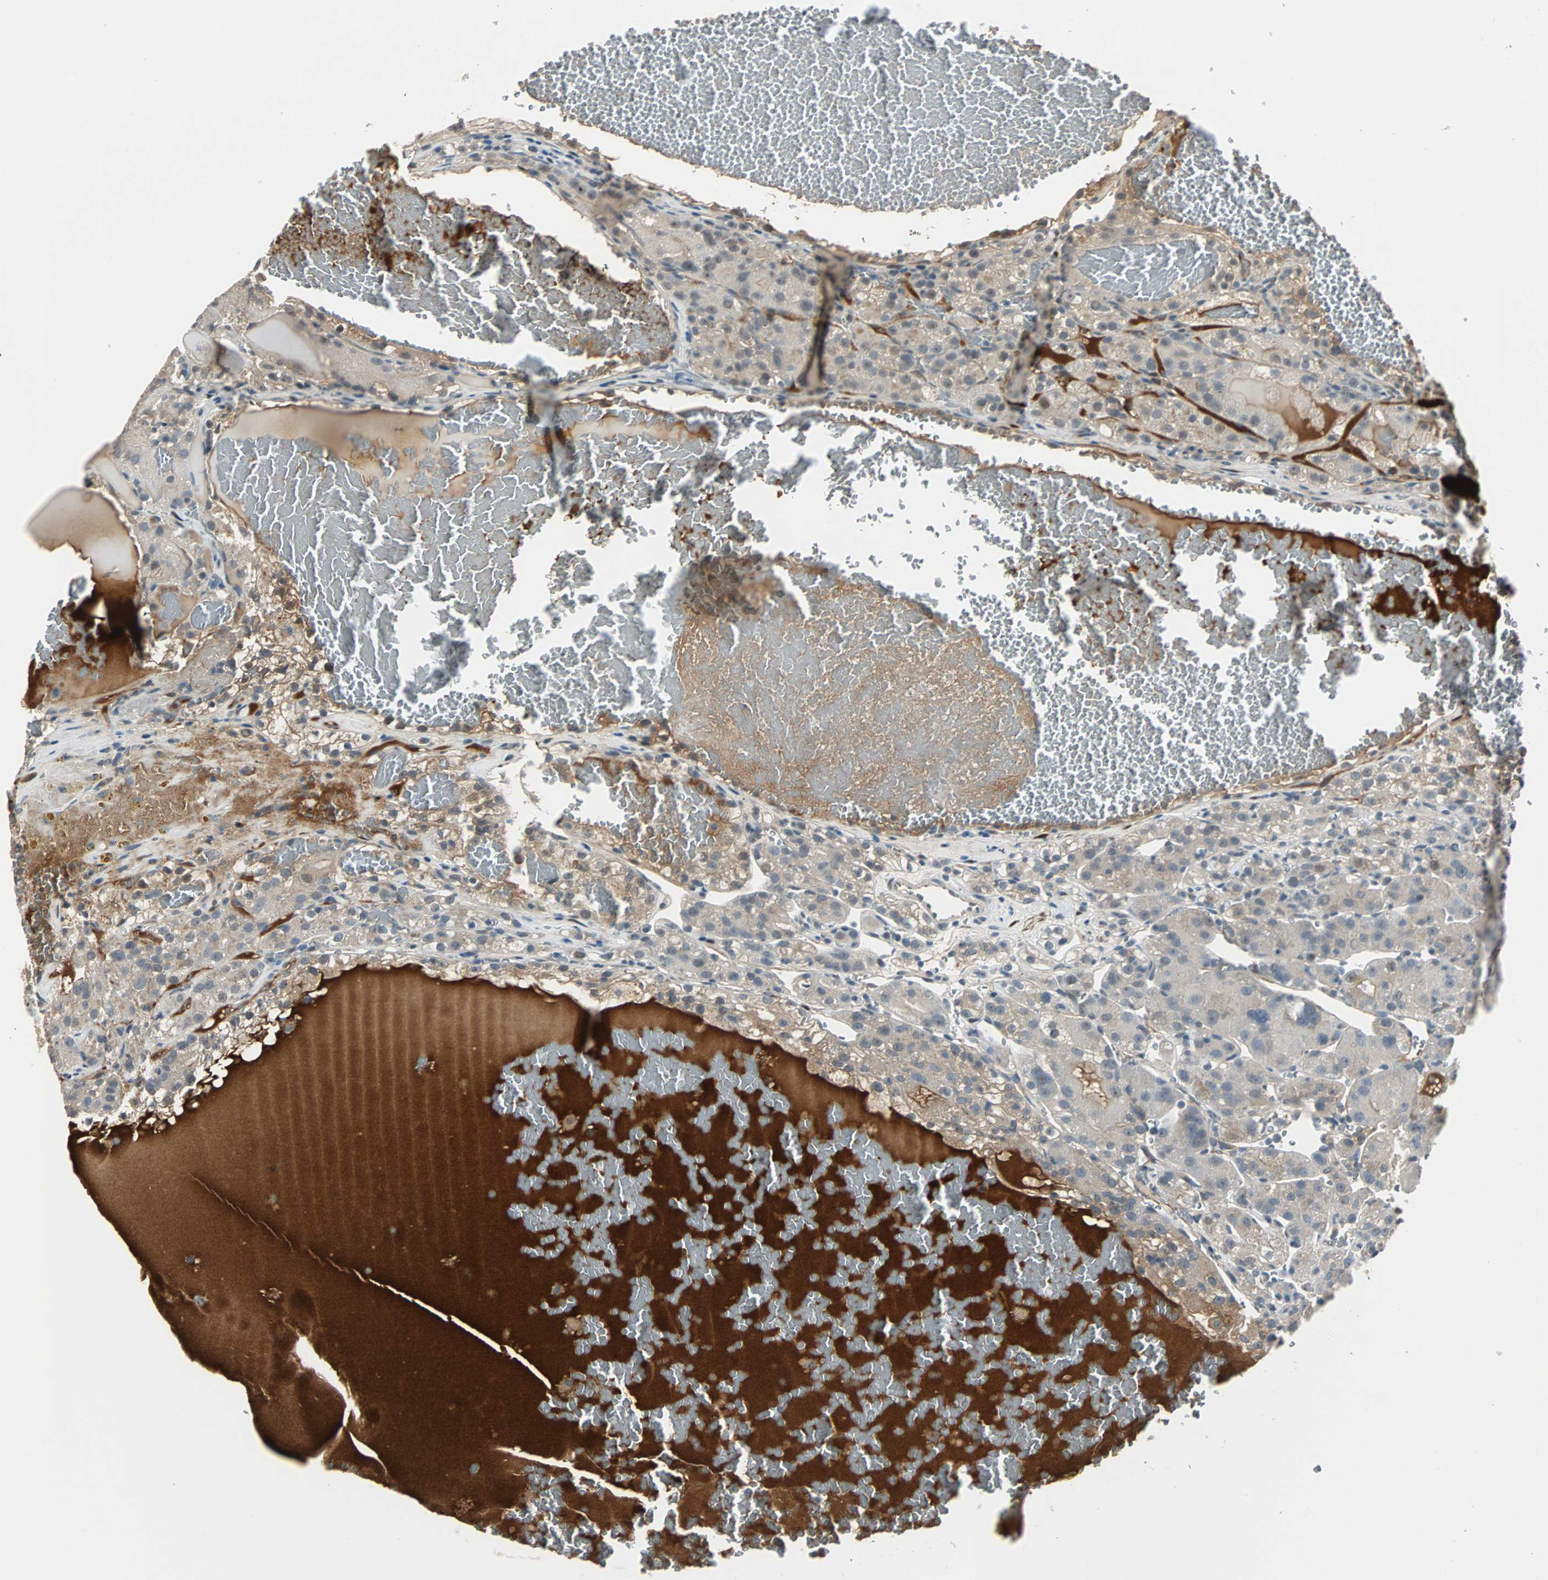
{"staining": {"intensity": "weak", "quantity": "25%-75%", "location": "cytoplasmic/membranous,nuclear"}, "tissue": "renal cancer", "cell_type": "Tumor cells", "image_type": "cancer", "snomed": [{"axis": "morphology", "description": "Normal tissue, NOS"}, {"axis": "morphology", "description": "Adenocarcinoma, NOS"}, {"axis": "topography", "description": "Kidney"}], "caption": "DAB (3,3'-diaminobenzidine) immunohistochemical staining of renal cancer (adenocarcinoma) reveals weak cytoplasmic/membranous and nuclear protein staining in approximately 25%-75% of tumor cells. Immunohistochemistry stains the protein of interest in brown and the nuclei are stained blue.", "gene": "FHL2", "patient": {"sex": "male", "age": 61}}